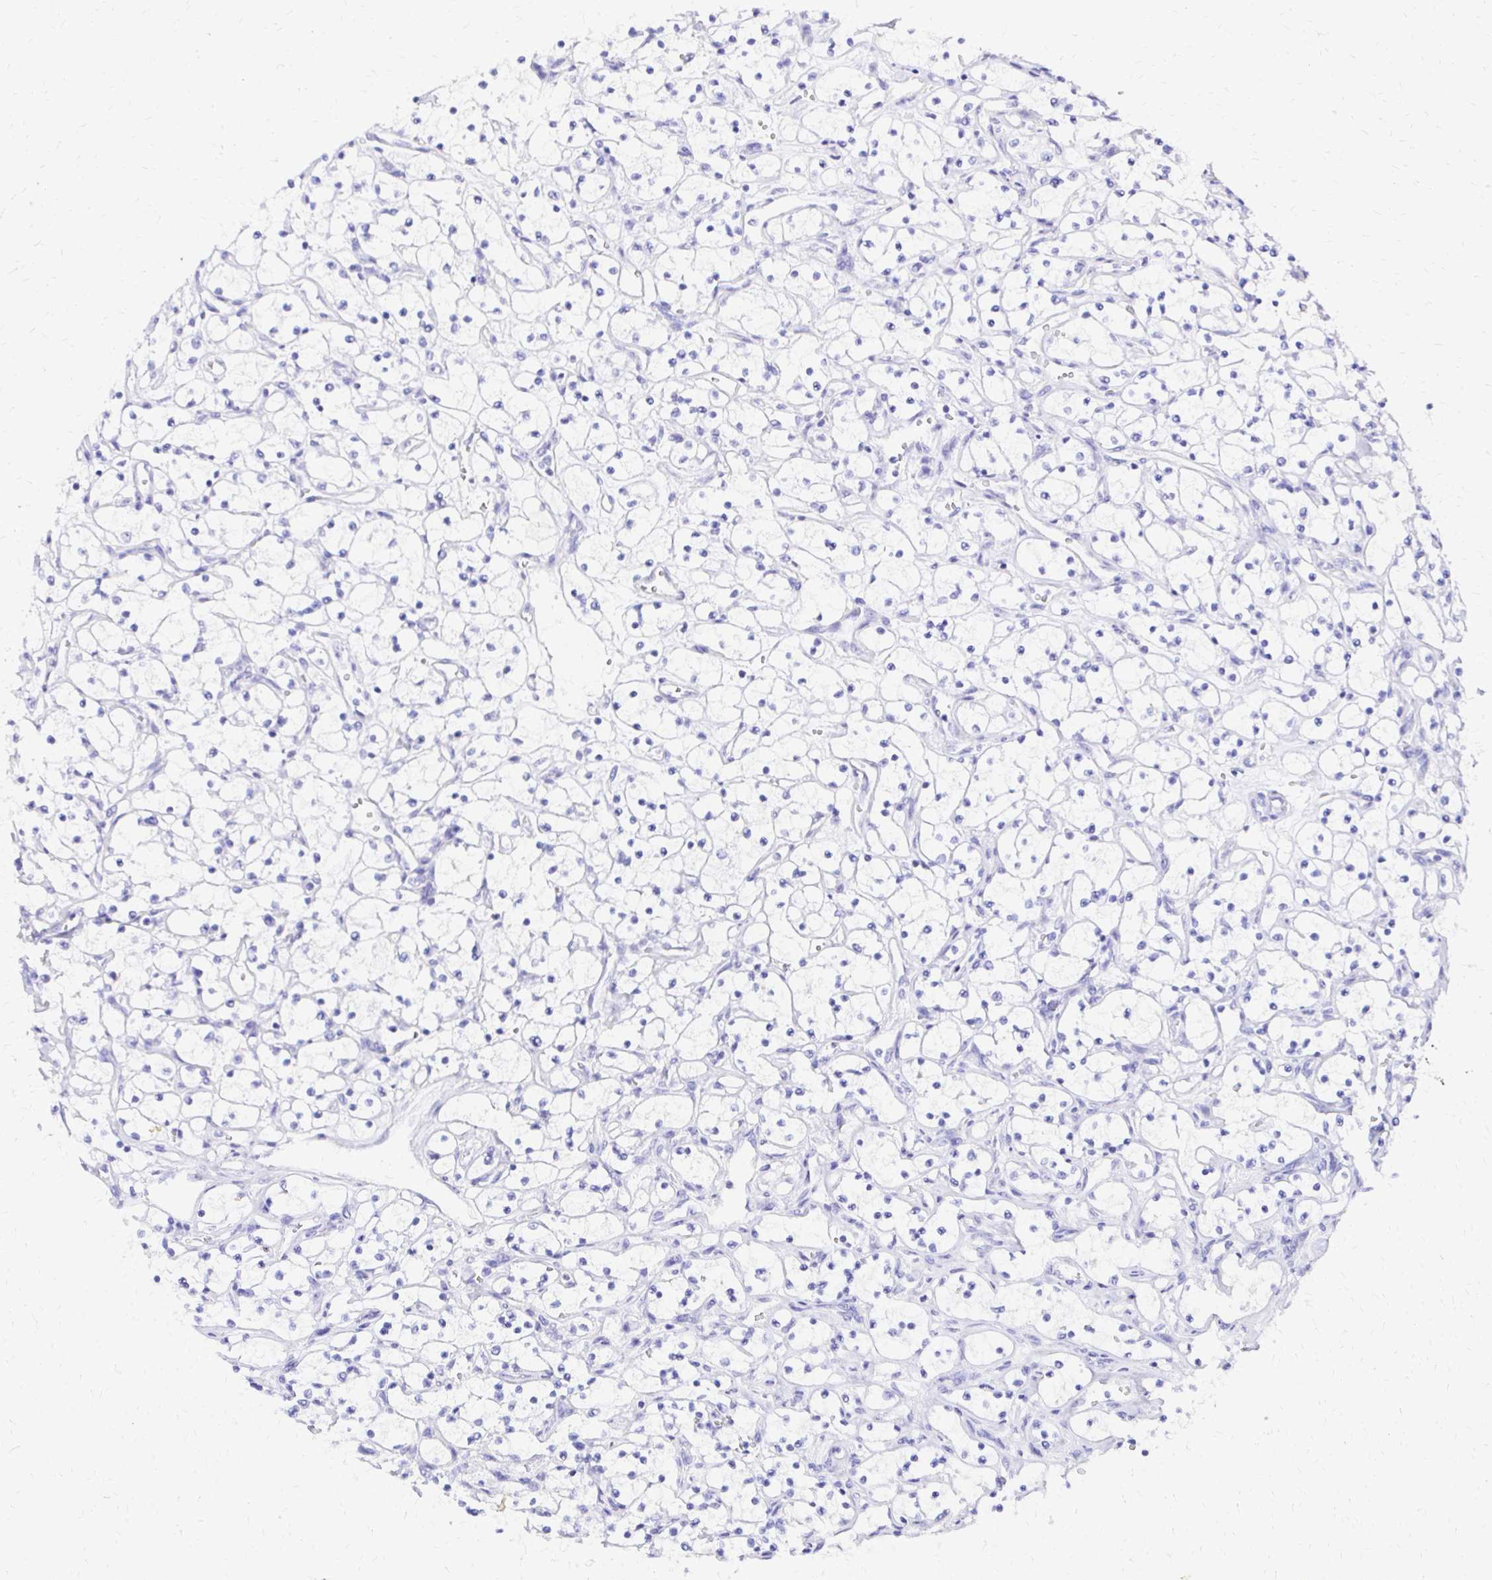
{"staining": {"intensity": "negative", "quantity": "none", "location": "none"}, "tissue": "renal cancer", "cell_type": "Tumor cells", "image_type": "cancer", "snomed": [{"axis": "morphology", "description": "Adenocarcinoma, NOS"}, {"axis": "topography", "description": "Kidney"}], "caption": "DAB (3,3'-diaminobenzidine) immunohistochemical staining of human renal adenocarcinoma demonstrates no significant positivity in tumor cells. (Brightfield microscopy of DAB (3,3'-diaminobenzidine) immunohistochemistry at high magnification).", "gene": "S100G", "patient": {"sex": "female", "age": 69}}